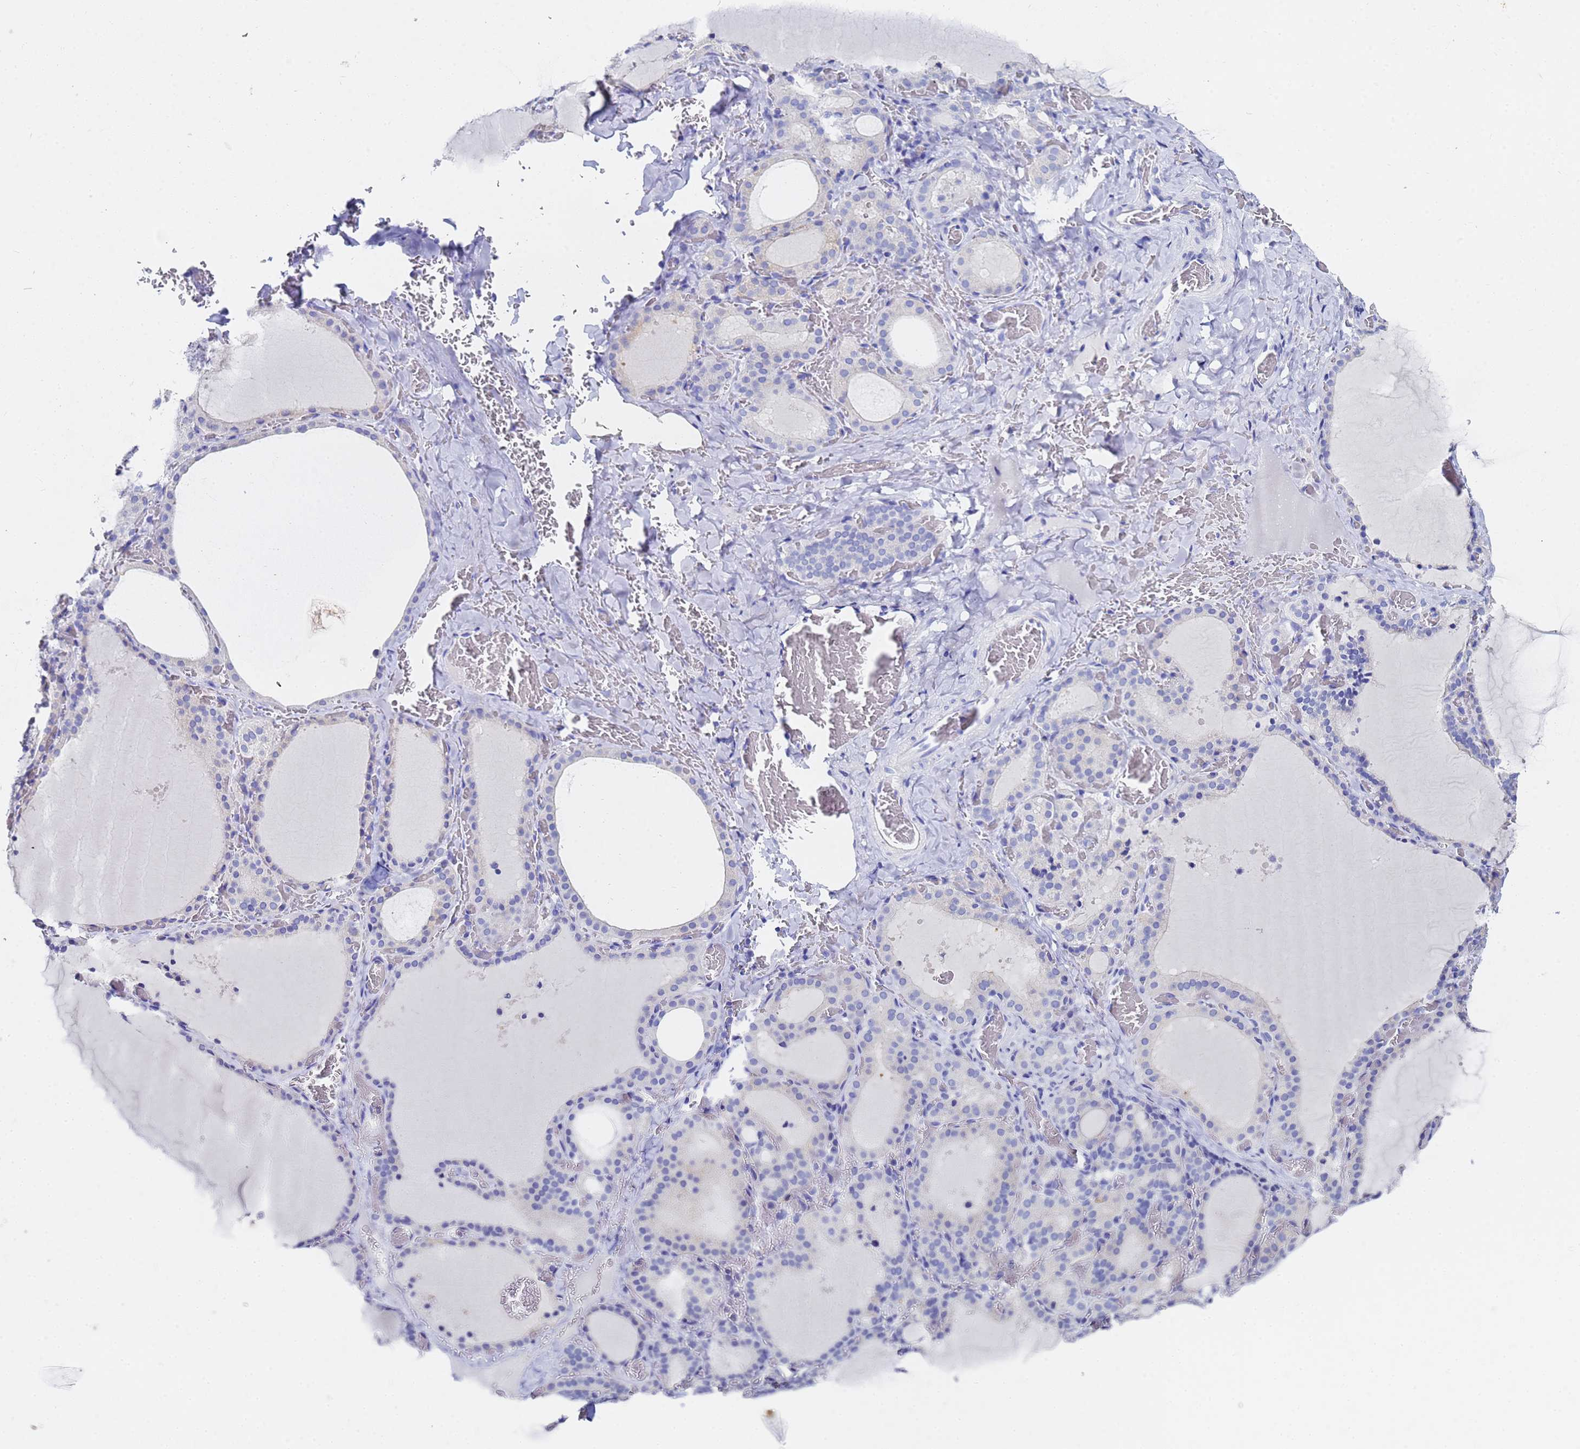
{"staining": {"intensity": "negative", "quantity": "none", "location": "none"}, "tissue": "thyroid gland", "cell_type": "Glandular cells", "image_type": "normal", "snomed": [{"axis": "morphology", "description": "Normal tissue, NOS"}, {"axis": "topography", "description": "Thyroid gland"}], "caption": "IHC of normal thyroid gland exhibits no staining in glandular cells. (Stains: DAB immunohistochemistry (IHC) with hematoxylin counter stain, Microscopy: brightfield microscopy at high magnification).", "gene": "C2orf72", "patient": {"sex": "female", "age": 39}}